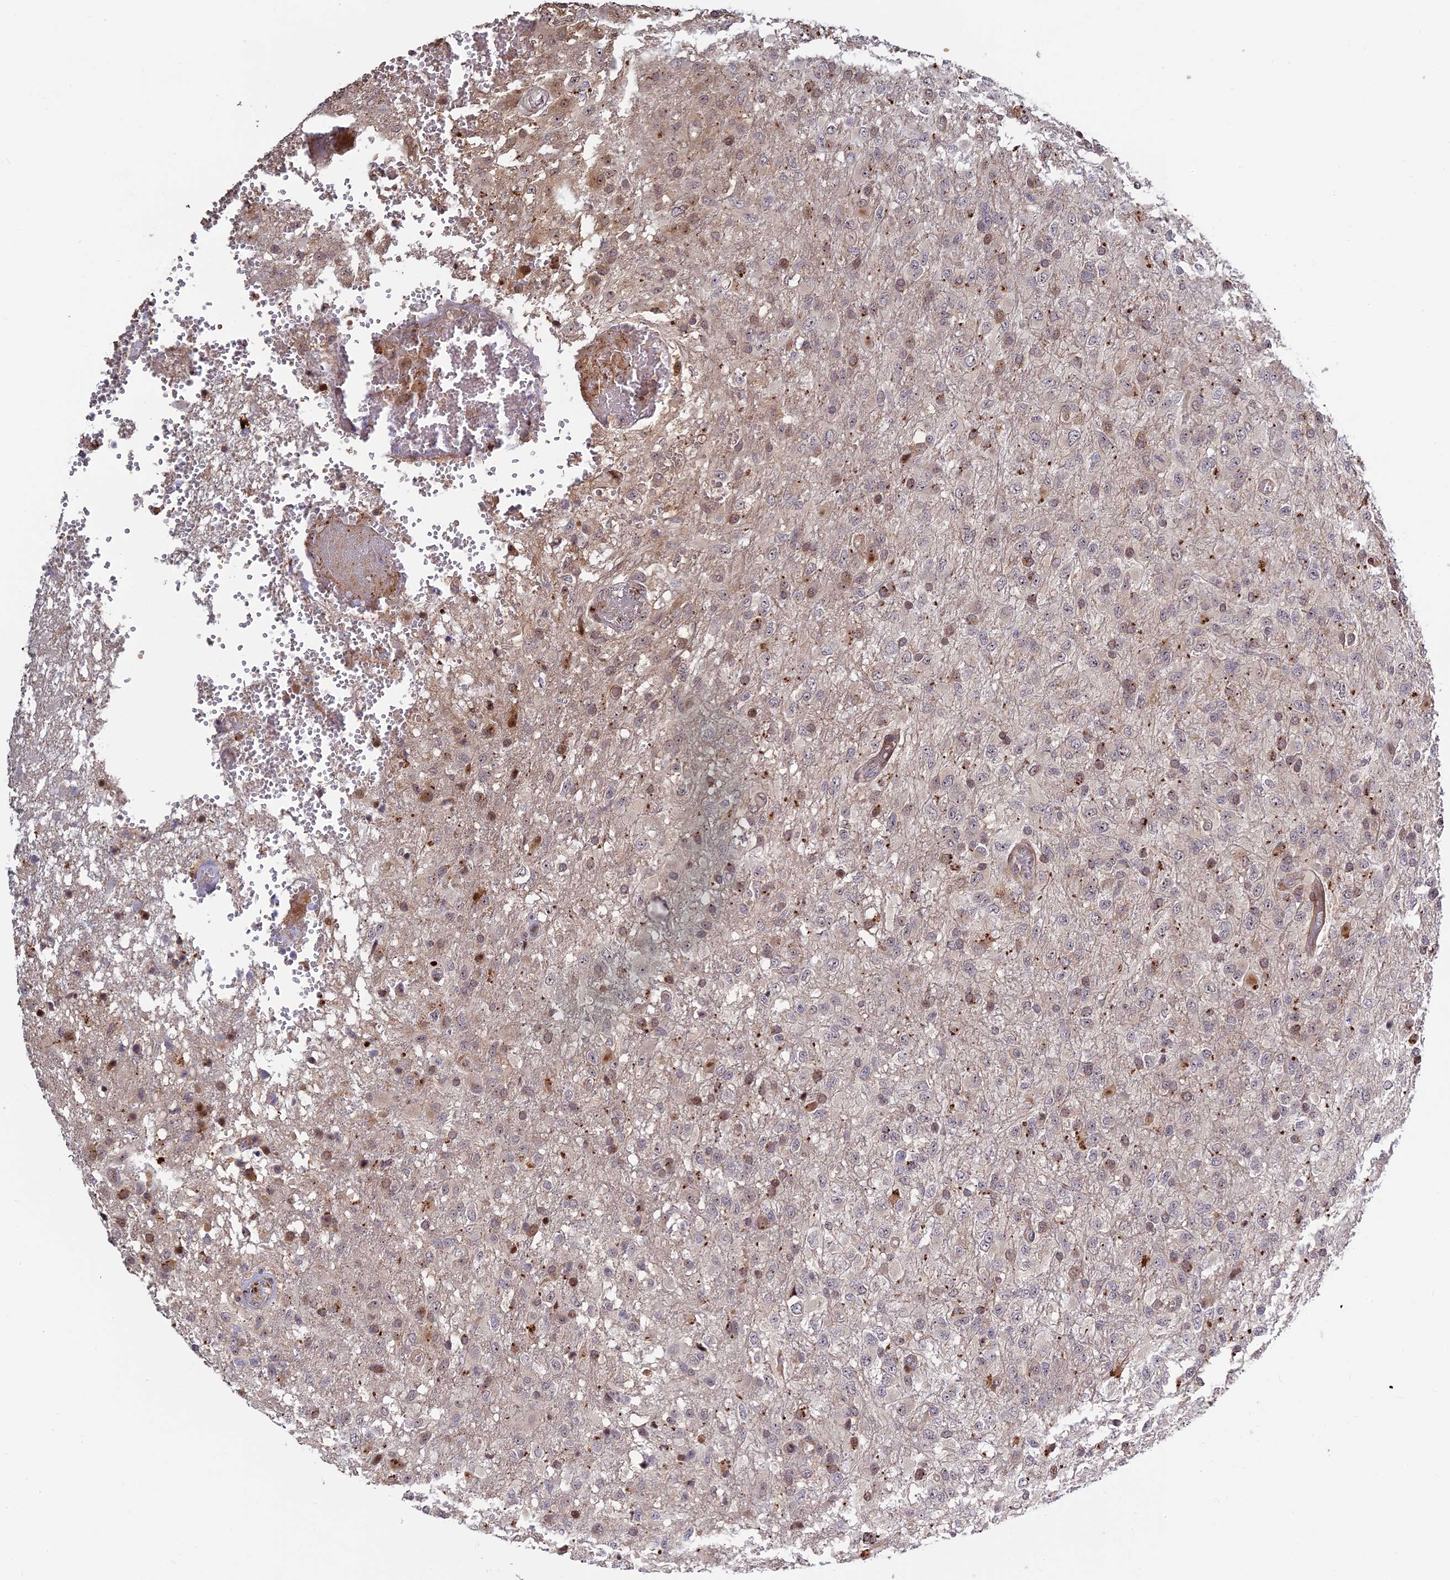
{"staining": {"intensity": "weak", "quantity": "25%-75%", "location": "cytoplasmic/membranous,nuclear"}, "tissue": "glioma", "cell_type": "Tumor cells", "image_type": "cancer", "snomed": [{"axis": "morphology", "description": "Glioma, malignant, High grade"}, {"axis": "topography", "description": "Brain"}], "caption": "Tumor cells reveal low levels of weak cytoplasmic/membranous and nuclear staining in about 25%-75% of cells in glioma. The staining was performed using DAB to visualize the protein expression in brown, while the nuclei were stained in blue with hematoxylin (Magnification: 20x).", "gene": "UFSP2", "patient": {"sex": "female", "age": 74}}